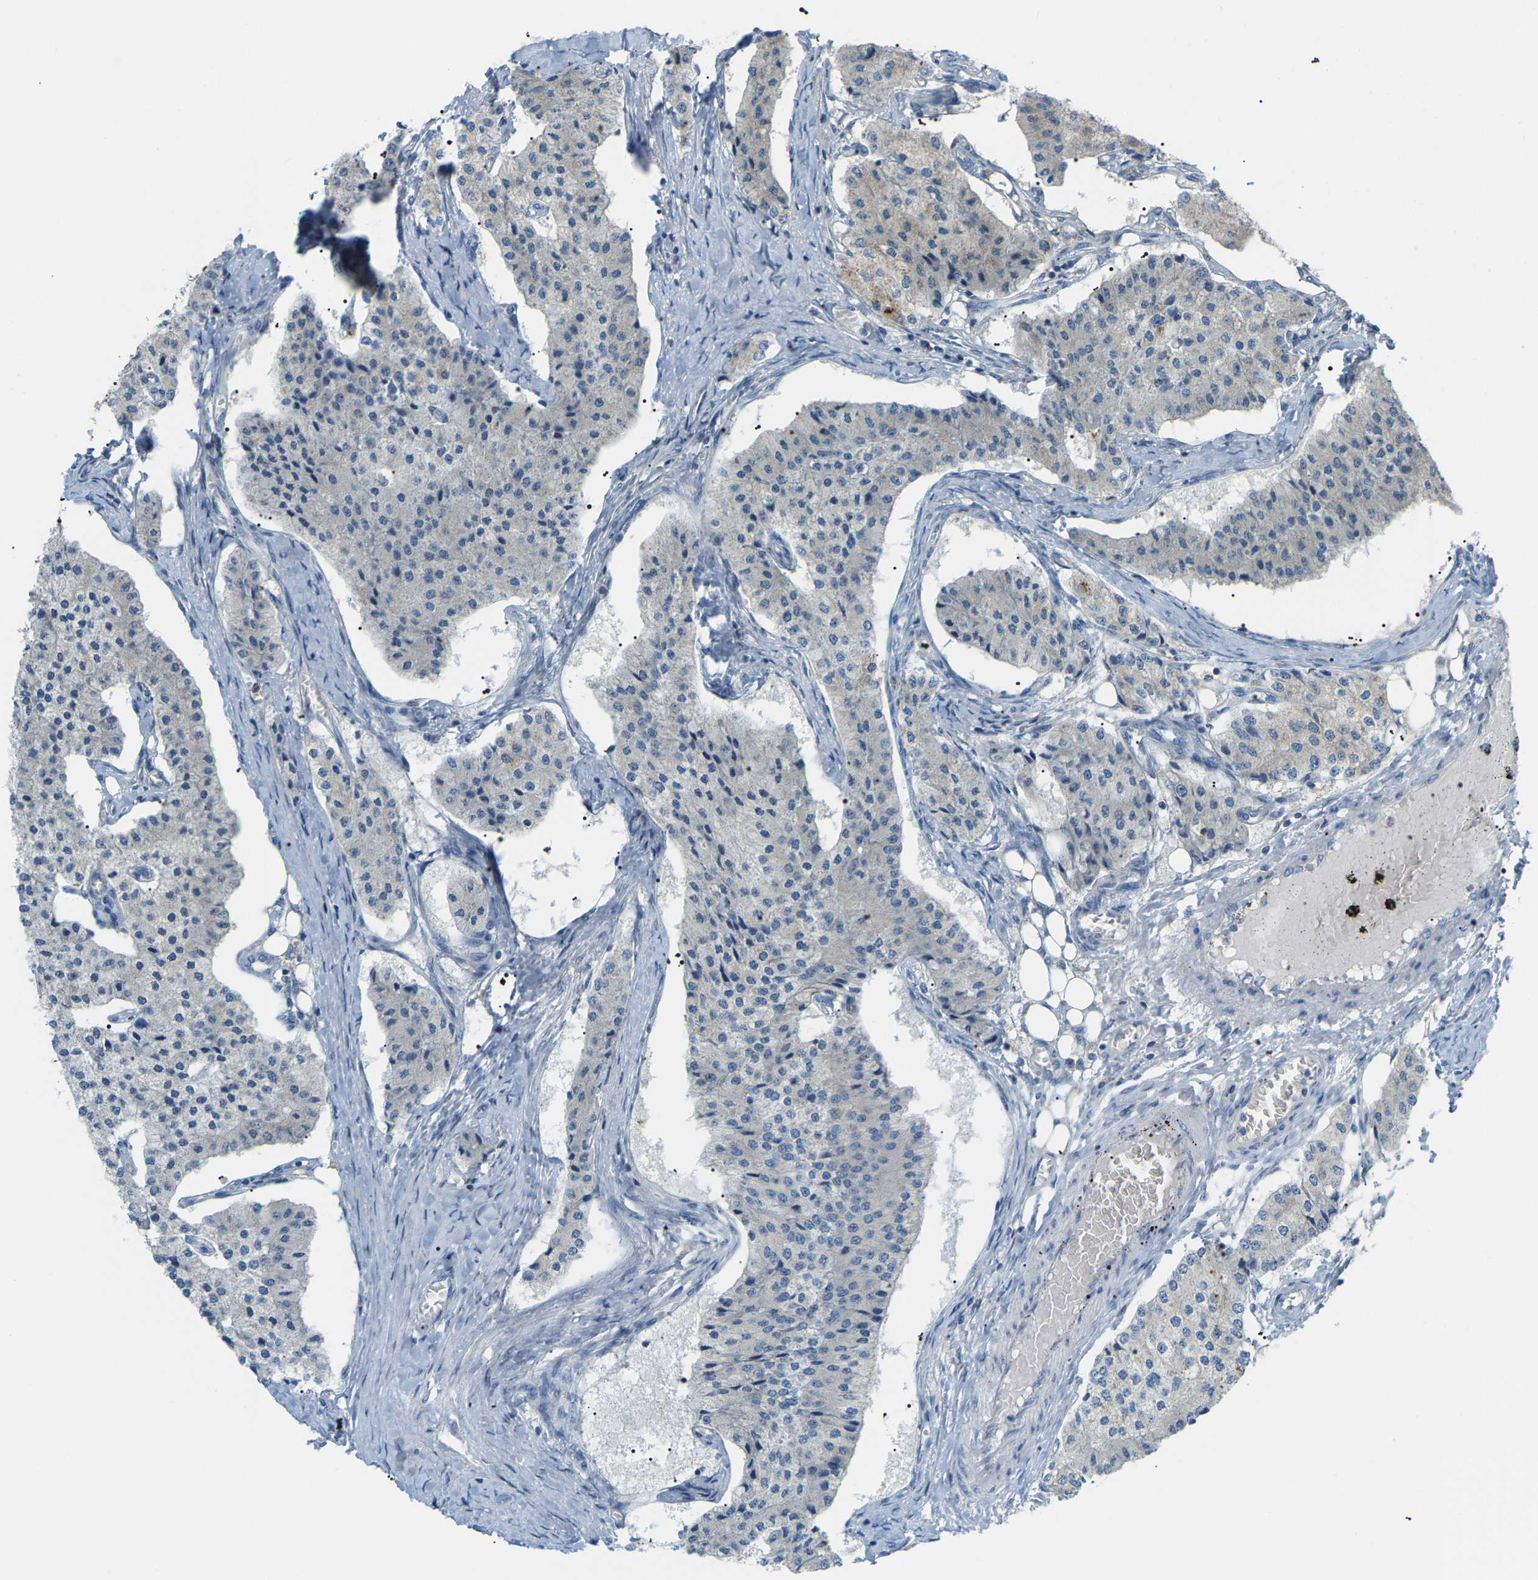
{"staining": {"intensity": "negative", "quantity": "none", "location": "none"}, "tissue": "carcinoid", "cell_type": "Tumor cells", "image_type": "cancer", "snomed": [{"axis": "morphology", "description": "Carcinoid, malignant, NOS"}, {"axis": "topography", "description": "Colon"}], "caption": "The histopathology image reveals no significant staining in tumor cells of malignant carcinoid.", "gene": "CROT", "patient": {"sex": "female", "age": 52}}